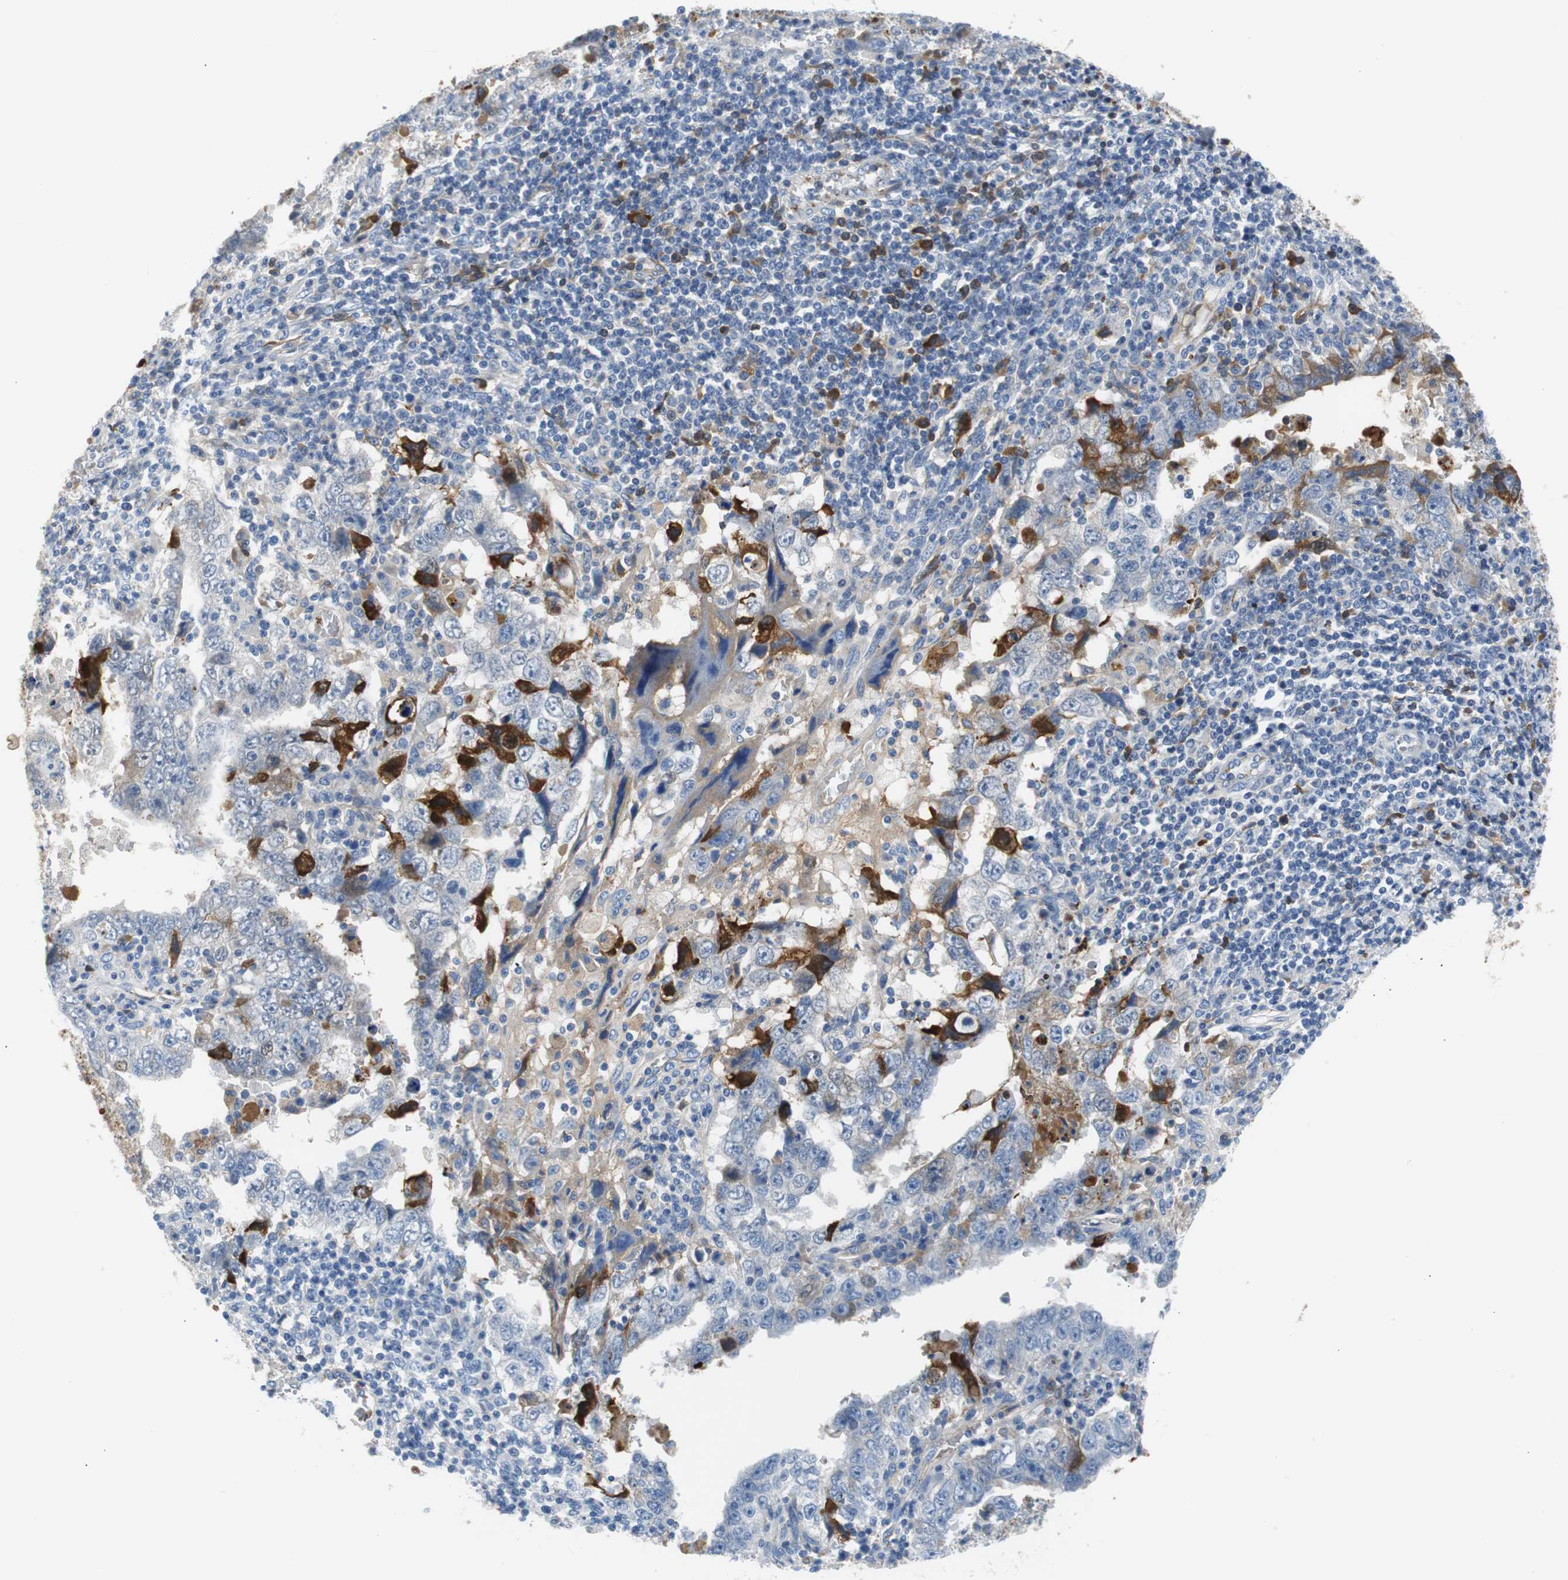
{"staining": {"intensity": "strong", "quantity": "25%-75%", "location": "cytoplasmic/membranous"}, "tissue": "testis cancer", "cell_type": "Tumor cells", "image_type": "cancer", "snomed": [{"axis": "morphology", "description": "Carcinoma, Embryonal, NOS"}, {"axis": "topography", "description": "Testis"}], "caption": "Brown immunohistochemical staining in human testis cancer exhibits strong cytoplasmic/membranous positivity in about 25%-75% of tumor cells. (DAB IHC, brown staining for protein, blue staining for nuclei).", "gene": "APCS", "patient": {"sex": "male", "age": 26}}